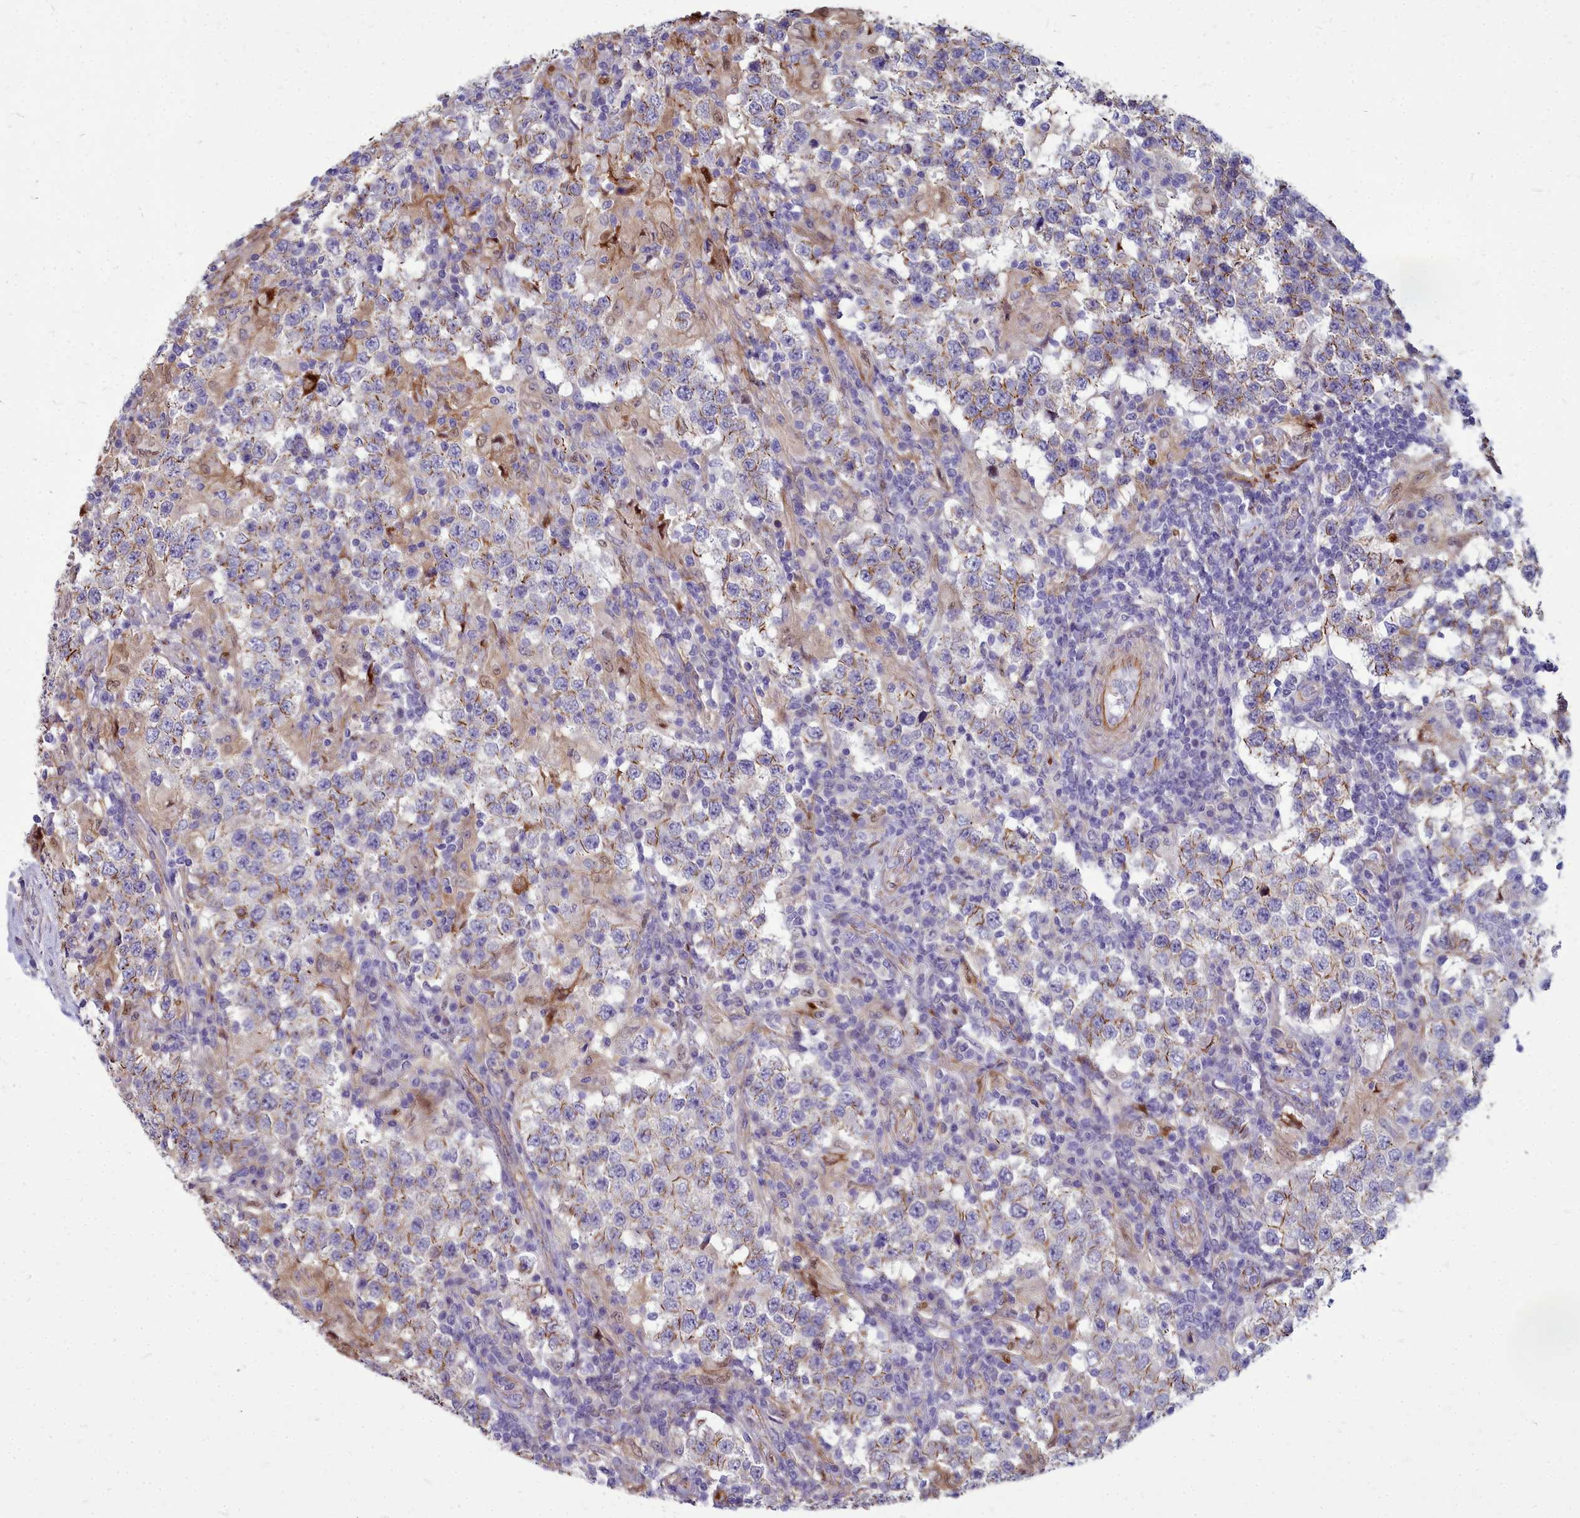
{"staining": {"intensity": "weak", "quantity": "25%-75%", "location": "cytoplasmic/membranous"}, "tissue": "testis cancer", "cell_type": "Tumor cells", "image_type": "cancer", "snomed": [{"axis": "morphology", "description": "Seminoma, NOS"}, {"axis": "morphology", "description": "Carcinoma, Embryonal, NOS"}, {"axis": "topography", "description": "Testis"}], "caption": "Weak cytoplasmic/membranous staining for a protein is seen in about 25%-75% of tumor cells of testis cancer (embryonal carcinoma) using IHC.", "gene": "TTC5", "patient": {"sex": "male", "age": 41}}